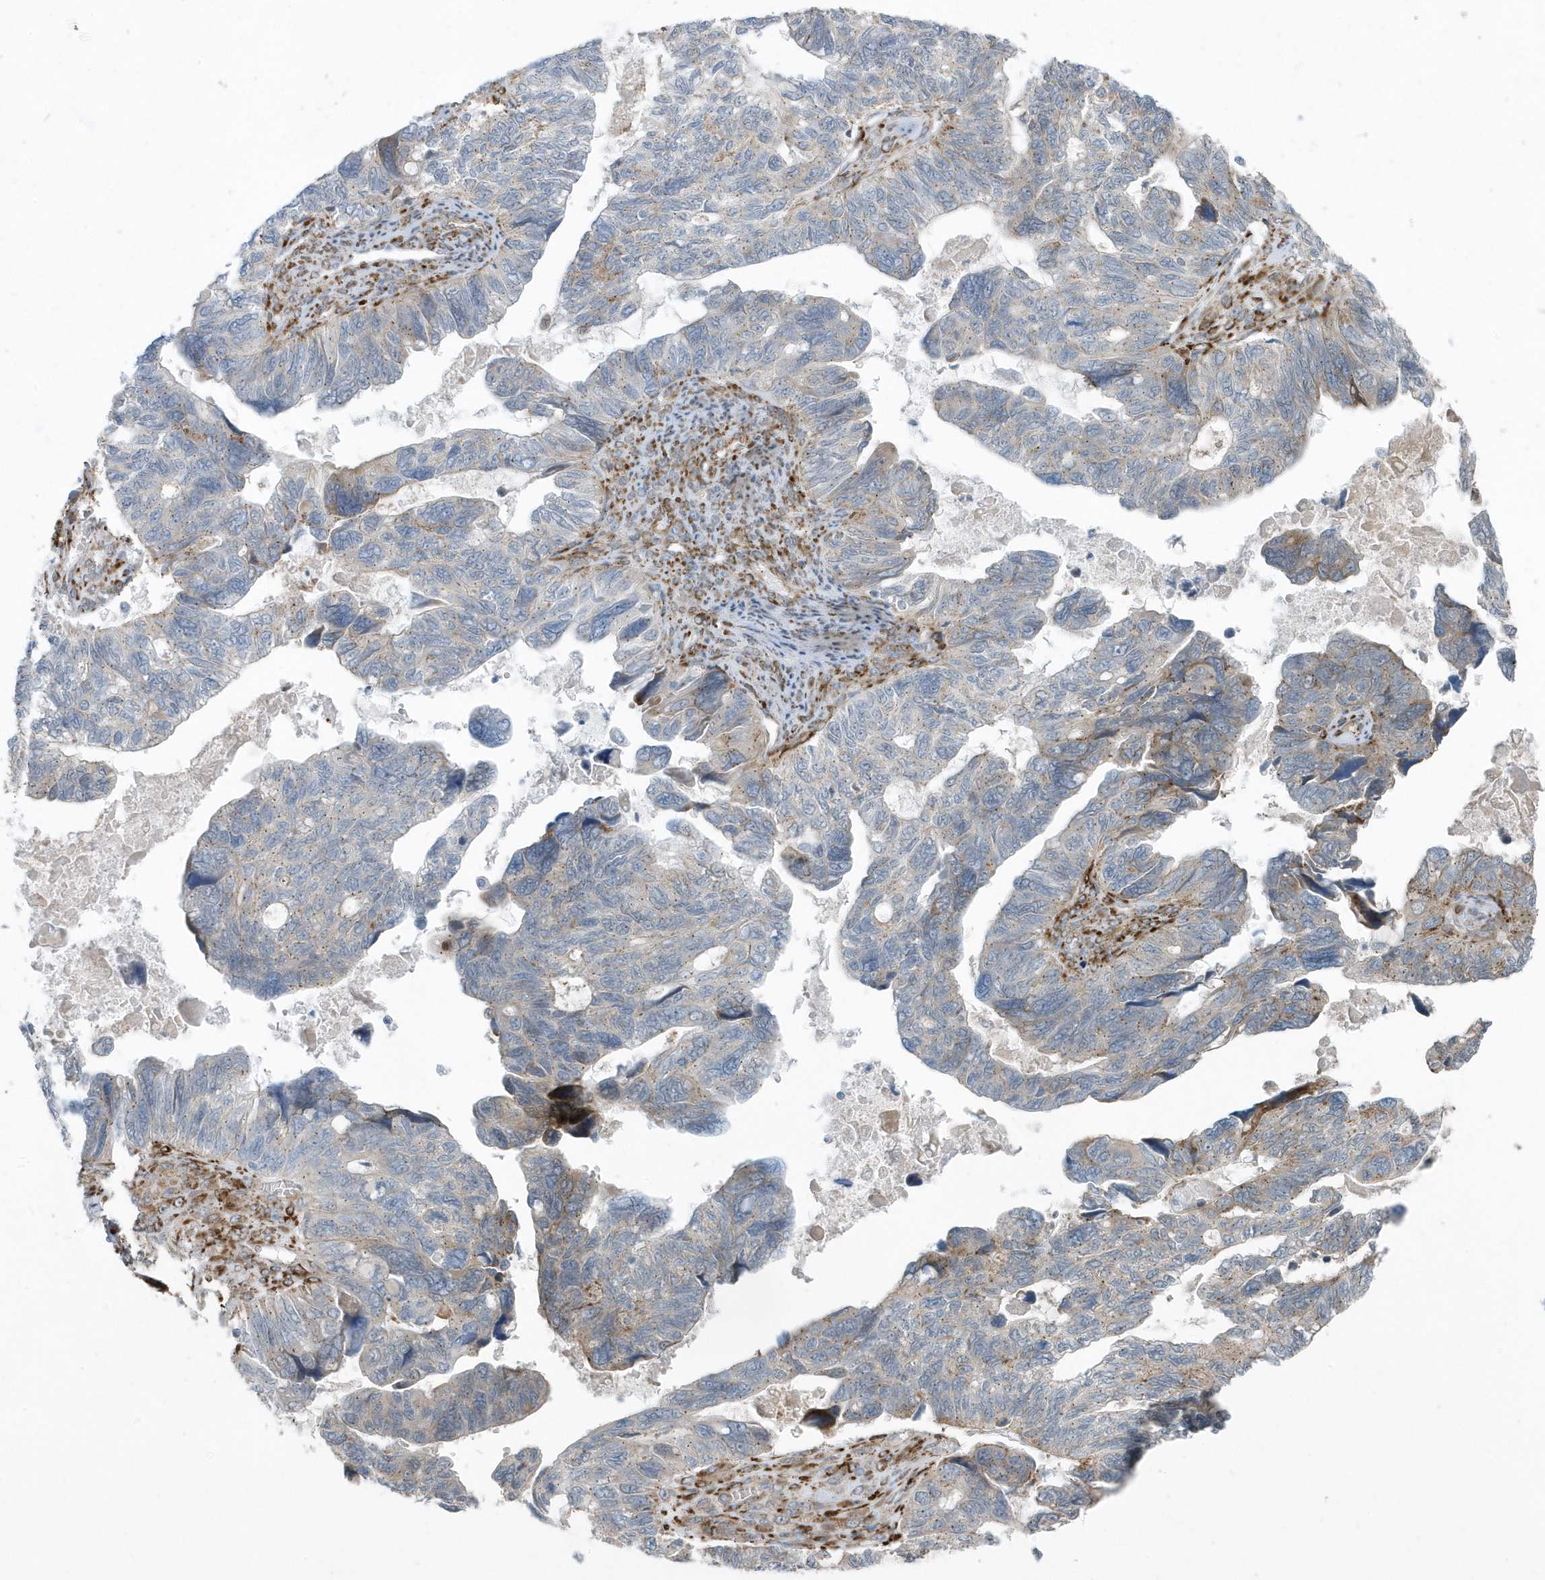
{"staining": {"intensity": "moderate", "quantity": "<25%", "location": "cytoplasmic/membranous"}, "tissue": "ovarian cancer", "cell_type": "Tumor cells", "image_type": "cancer", "snomed": [{"axis": "morphology", "description": "Cystadenocarcinoma, serous, NOS"}, {"axis": "topography", "description": "Ovary"}], "caption": "DAB immunohistochemical staining of human ovarian cancer (serous cystadenocarcinoma) shows moderate cytoplasmic/membranous protein positivity in approximately <25% of tumor cells. Ihc stains the protein of interest in brown and the nuclei are stained blue.", "gene": "FAM98A", "patient": {"sex": "female", "age": 79}}